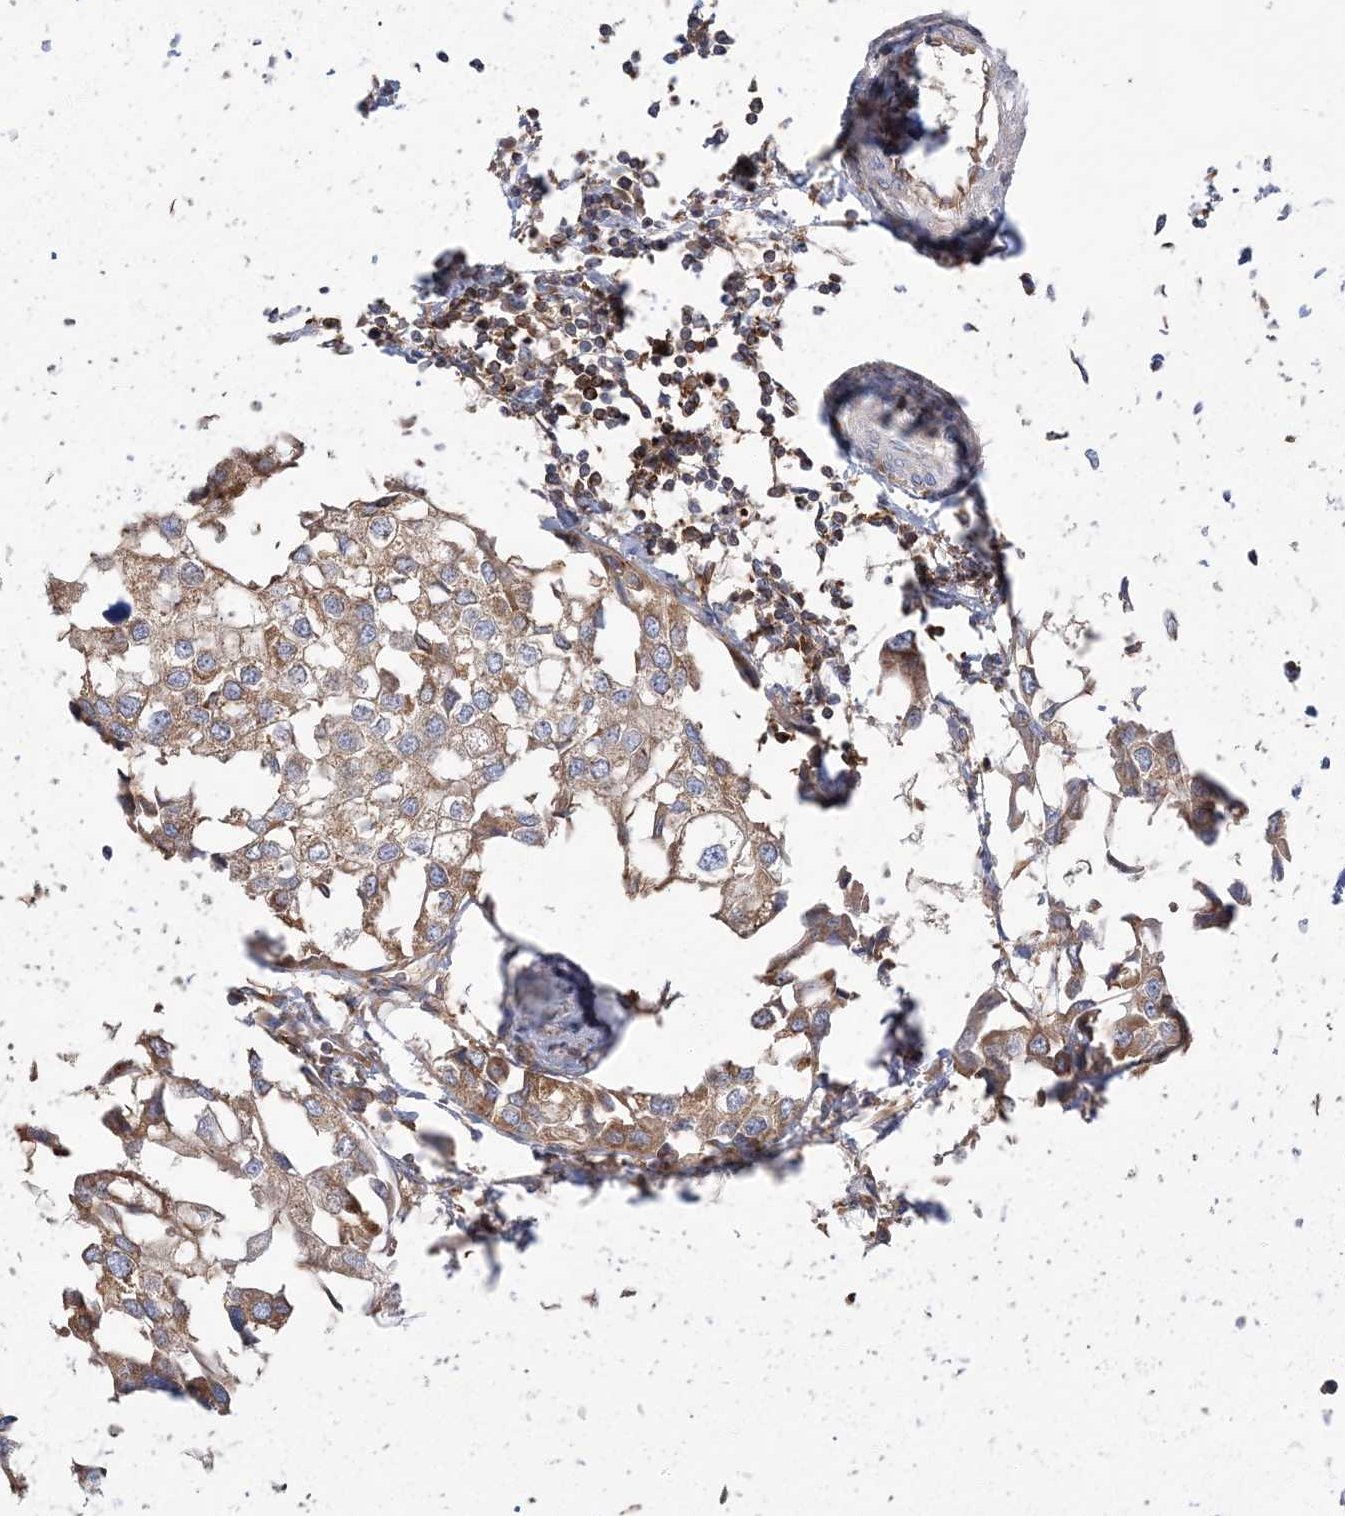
{"staining": {"intensity": "weak", "quantity": ">75%", "location": "cytoplasmic/membranous"}, "tissue": "urothelial cancer", "cell_type": "Tumor cells", "image_type": "cancer", "snomed": [{"axis": "morphology", "description": "Urothelial carcinoma, High grade"}, {"axis": "topography", "description": "Urinary bladder"}], "caption": "High-magnification brightfield microscopy of high-grade urothelial carcinoma stained with DAB (brown) and counterstained with hematoxylin (blue). tumor cells exhibit weak cytoplasmic/membranous expression is present in approximately>75% of cells.", "gene": "TBC1D5", "patient": {"sex": "male", "age": 64}}